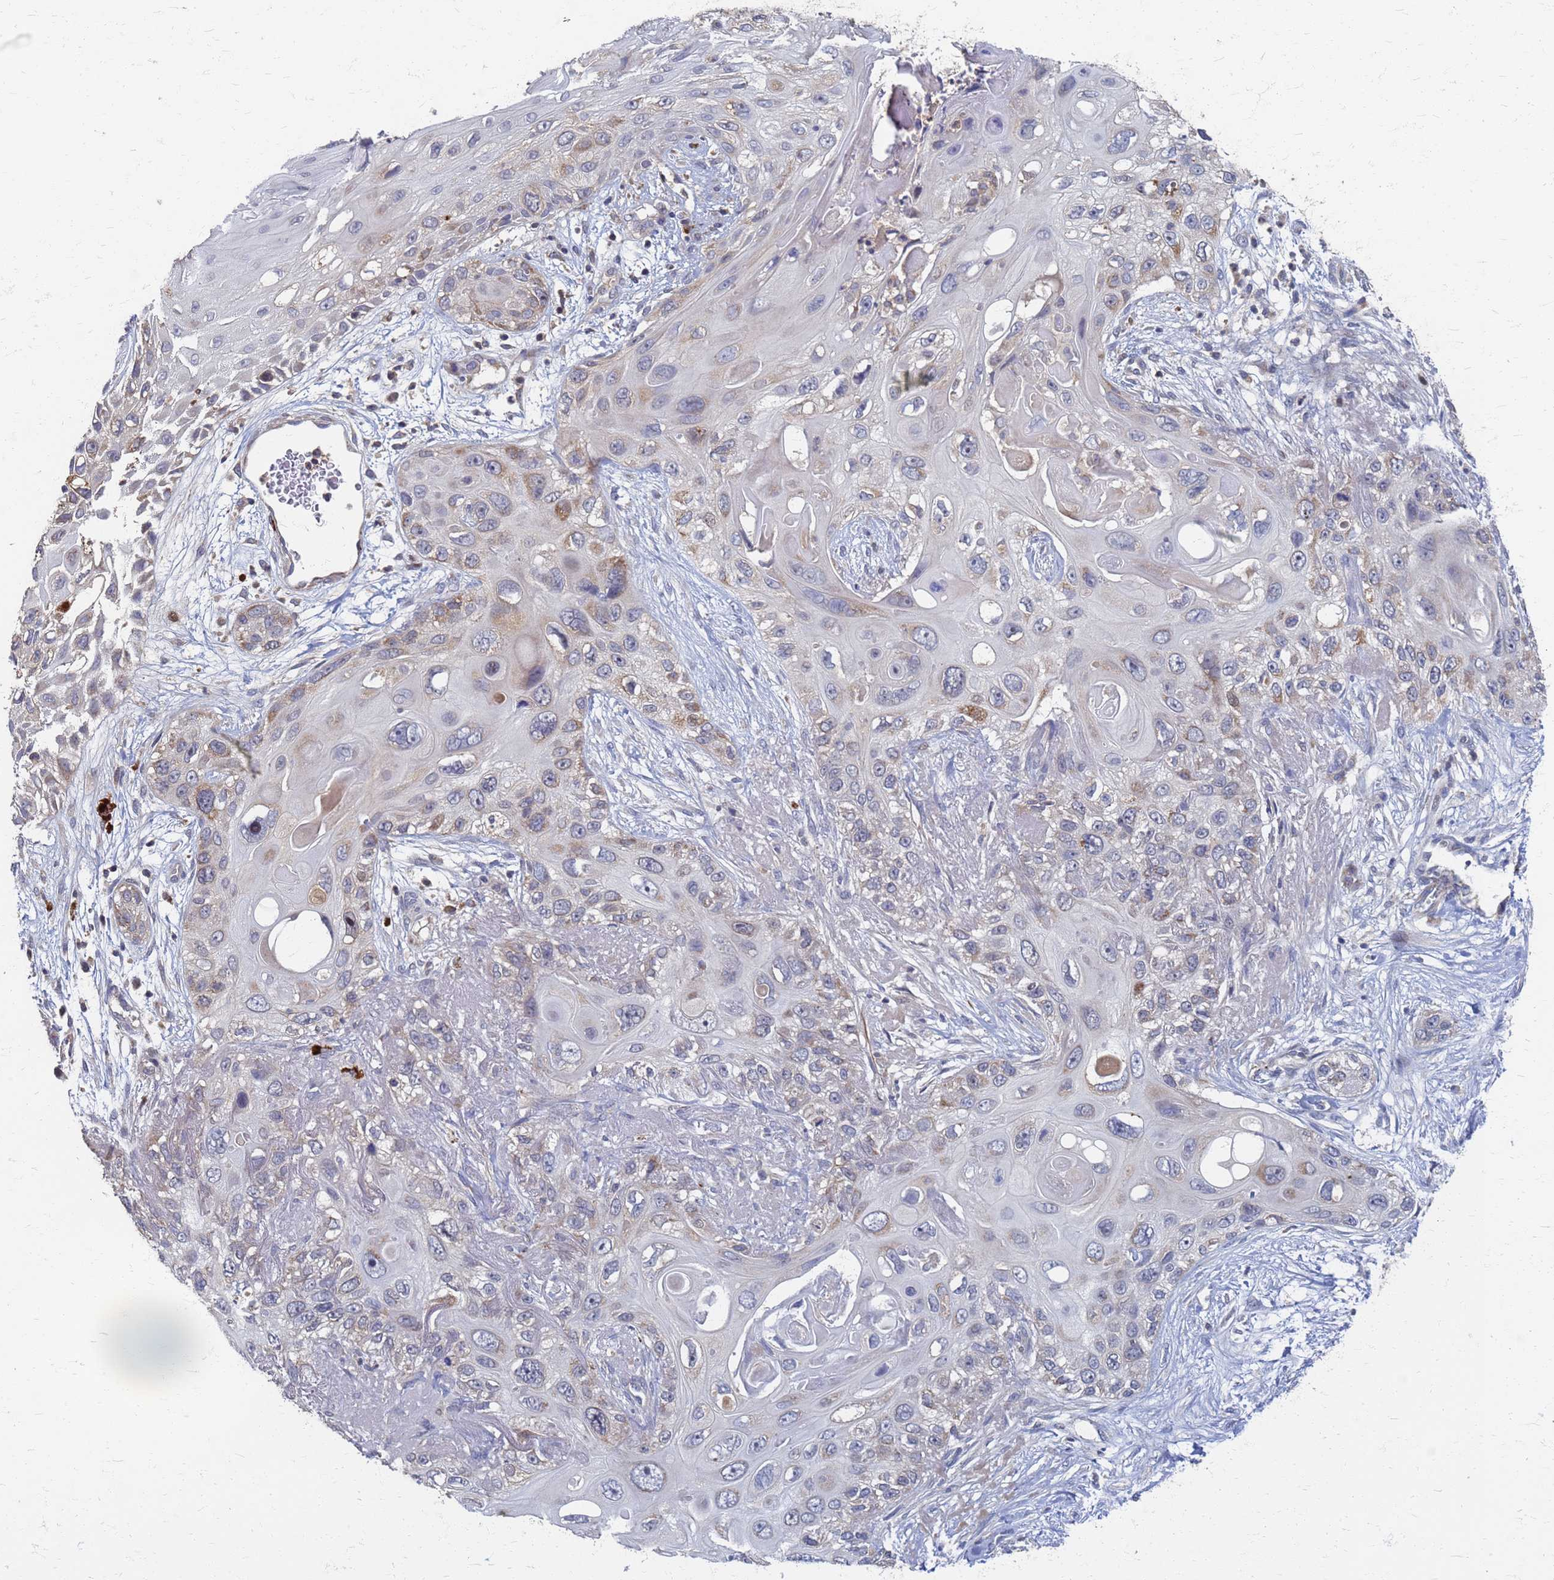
{"staining": {"intensity": "weak", "quantity": "<25%", "location": "cytoplasmic/membranous"}, "tissue": "skin cancer", "cell_type": "Tumor cells", "image_type": "cancer", "snomed": [{"axis": "morphology", "description": "Normal tissue, NOS"}, {"axis": "morphology", "description": "Squamous cell carcinoma, NOS"}, {"axis": "topography", "description": "Skin"}], "caption": "Immunohistochemical staining of human skin cancer (squamous cell carcinoma) reveals no significant positivity in tumor cells.", "gene": "ATPAF1", "patient": {"sex": "male", "age": 72}}